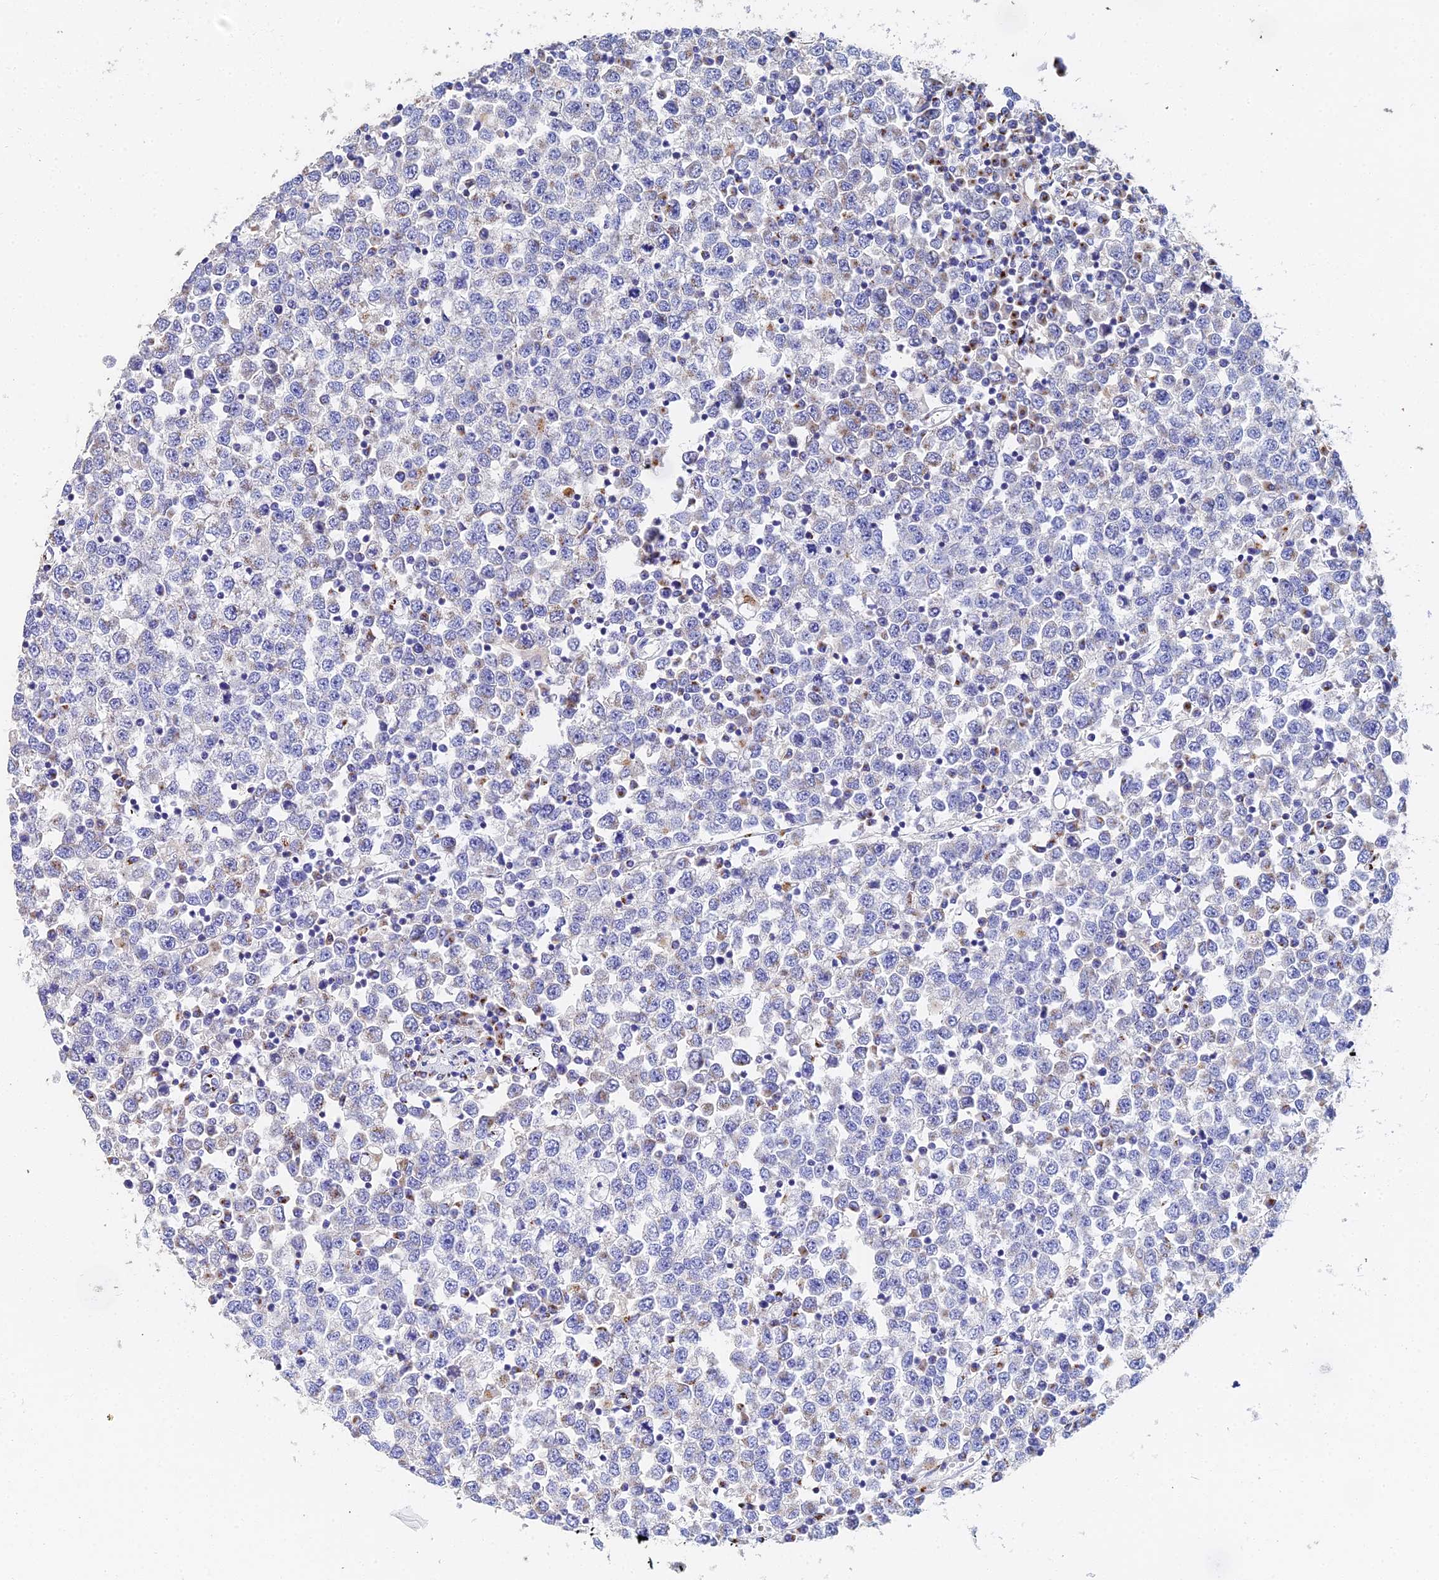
{"staining": {"intensity": "negative", "quantity": "none", "location": "none"}, "tissue": "testis cancer", "cell_type": "Tumor cells", "image_type": "cancer", "snomed": [{"axis": "morphology", "description": "Seminoma, NOS"}, {"axis": "topography", "description": "Testis"}], "caption": "Micrograph shows no significant protein expression in tumor cells of testis seminoma.", "gene": "ENSG00000268674", "patient": {"sex": "male", "age": 65}}